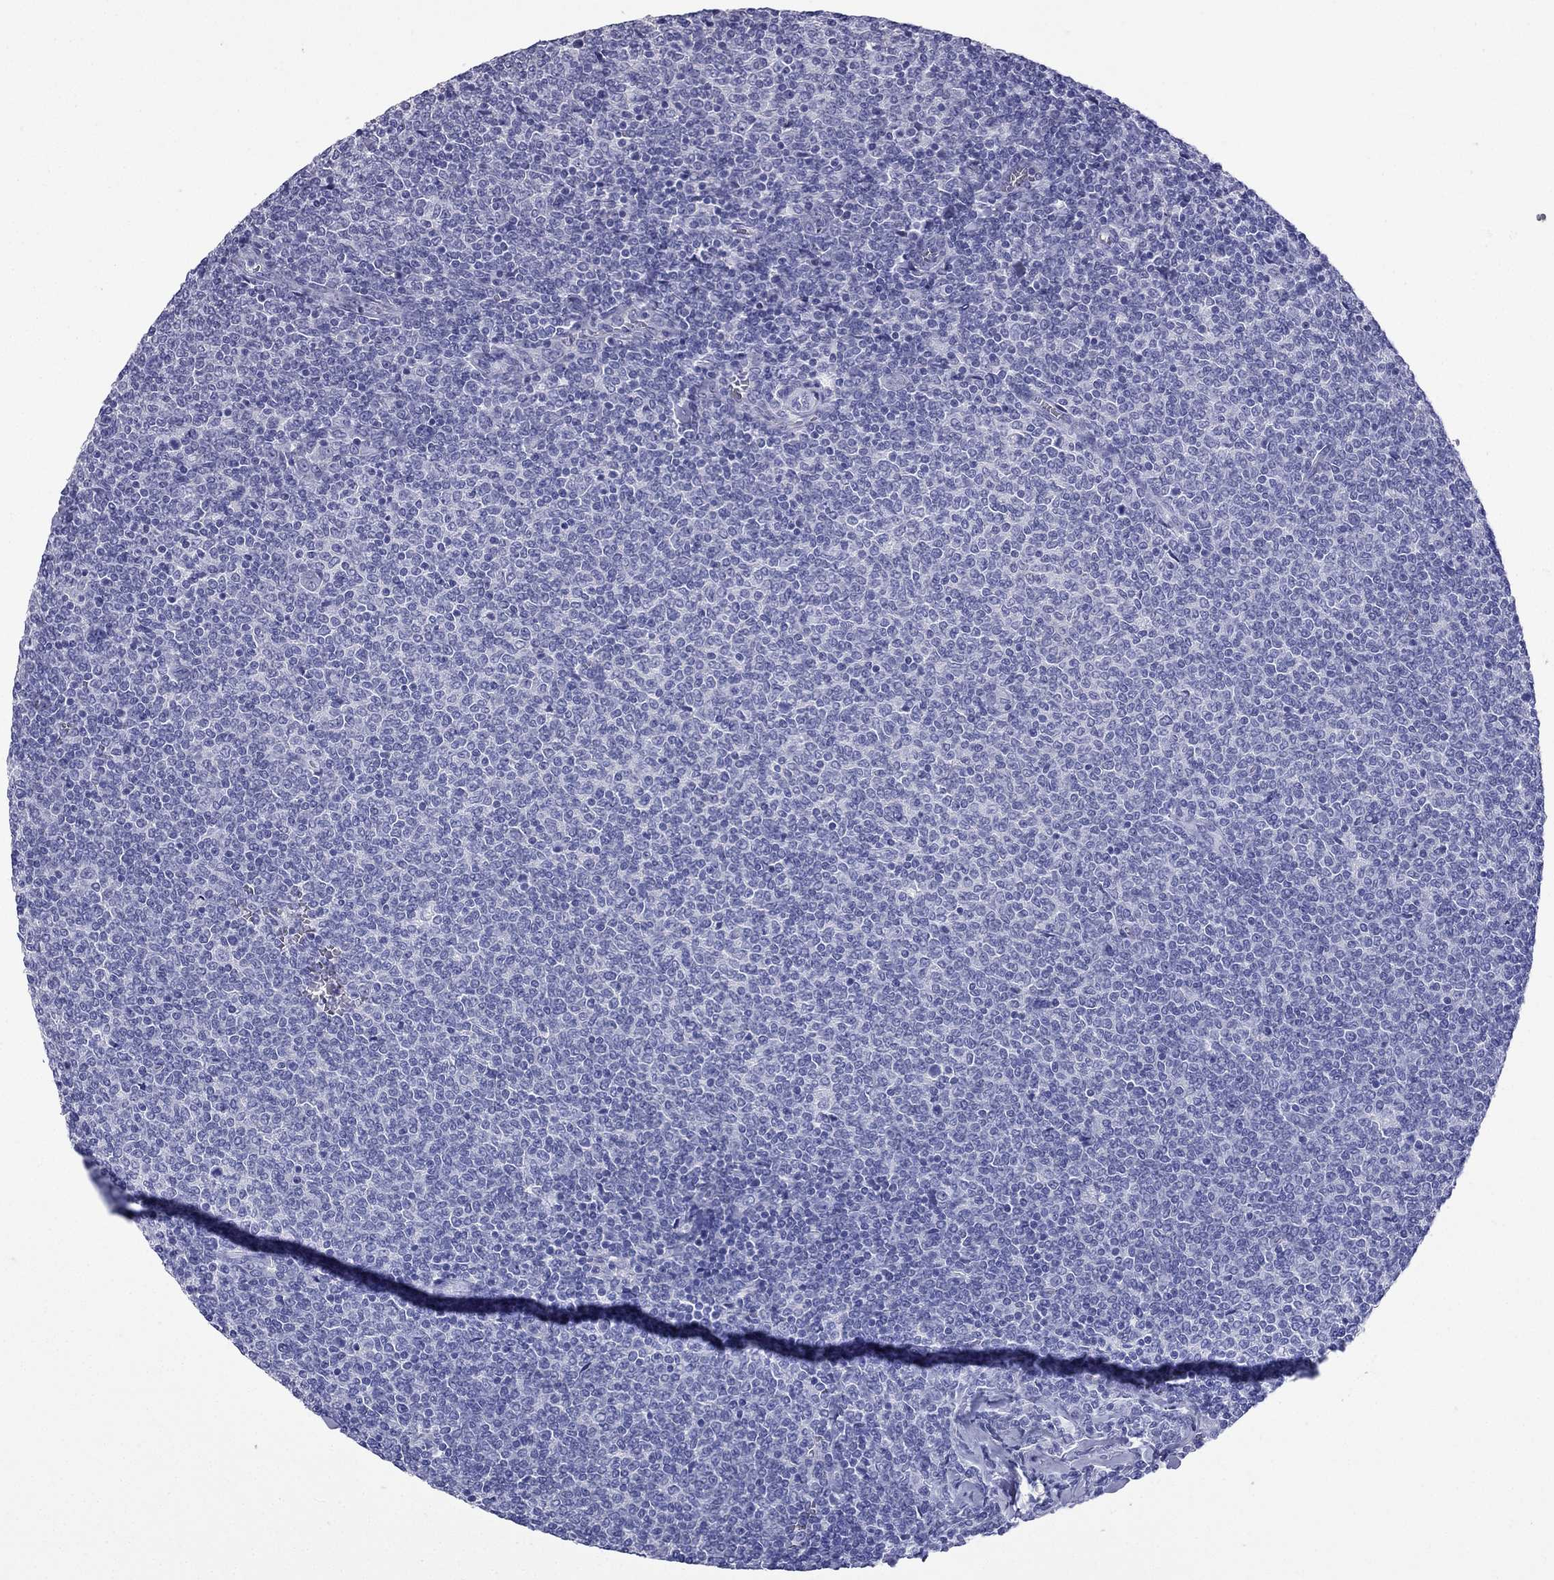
{"staining": {"intensity": "negative", "quantity": "none", "location": "none"}, "tissue": "lymphoma", "cell_type": "Tumor cells", "image_type": "cancer", "snomed": [{"axis": "morphology", "description": "Malignant lymphoma, non-Hodgkin's type, Low grade"}, {"axis": "topography", "description": "Lymph node"}], "caption": "The image demonstrates no staining of tumor cells in lymphoma.", "gene": "GJA8", "patient": {"sex": "male", "age": 52}}